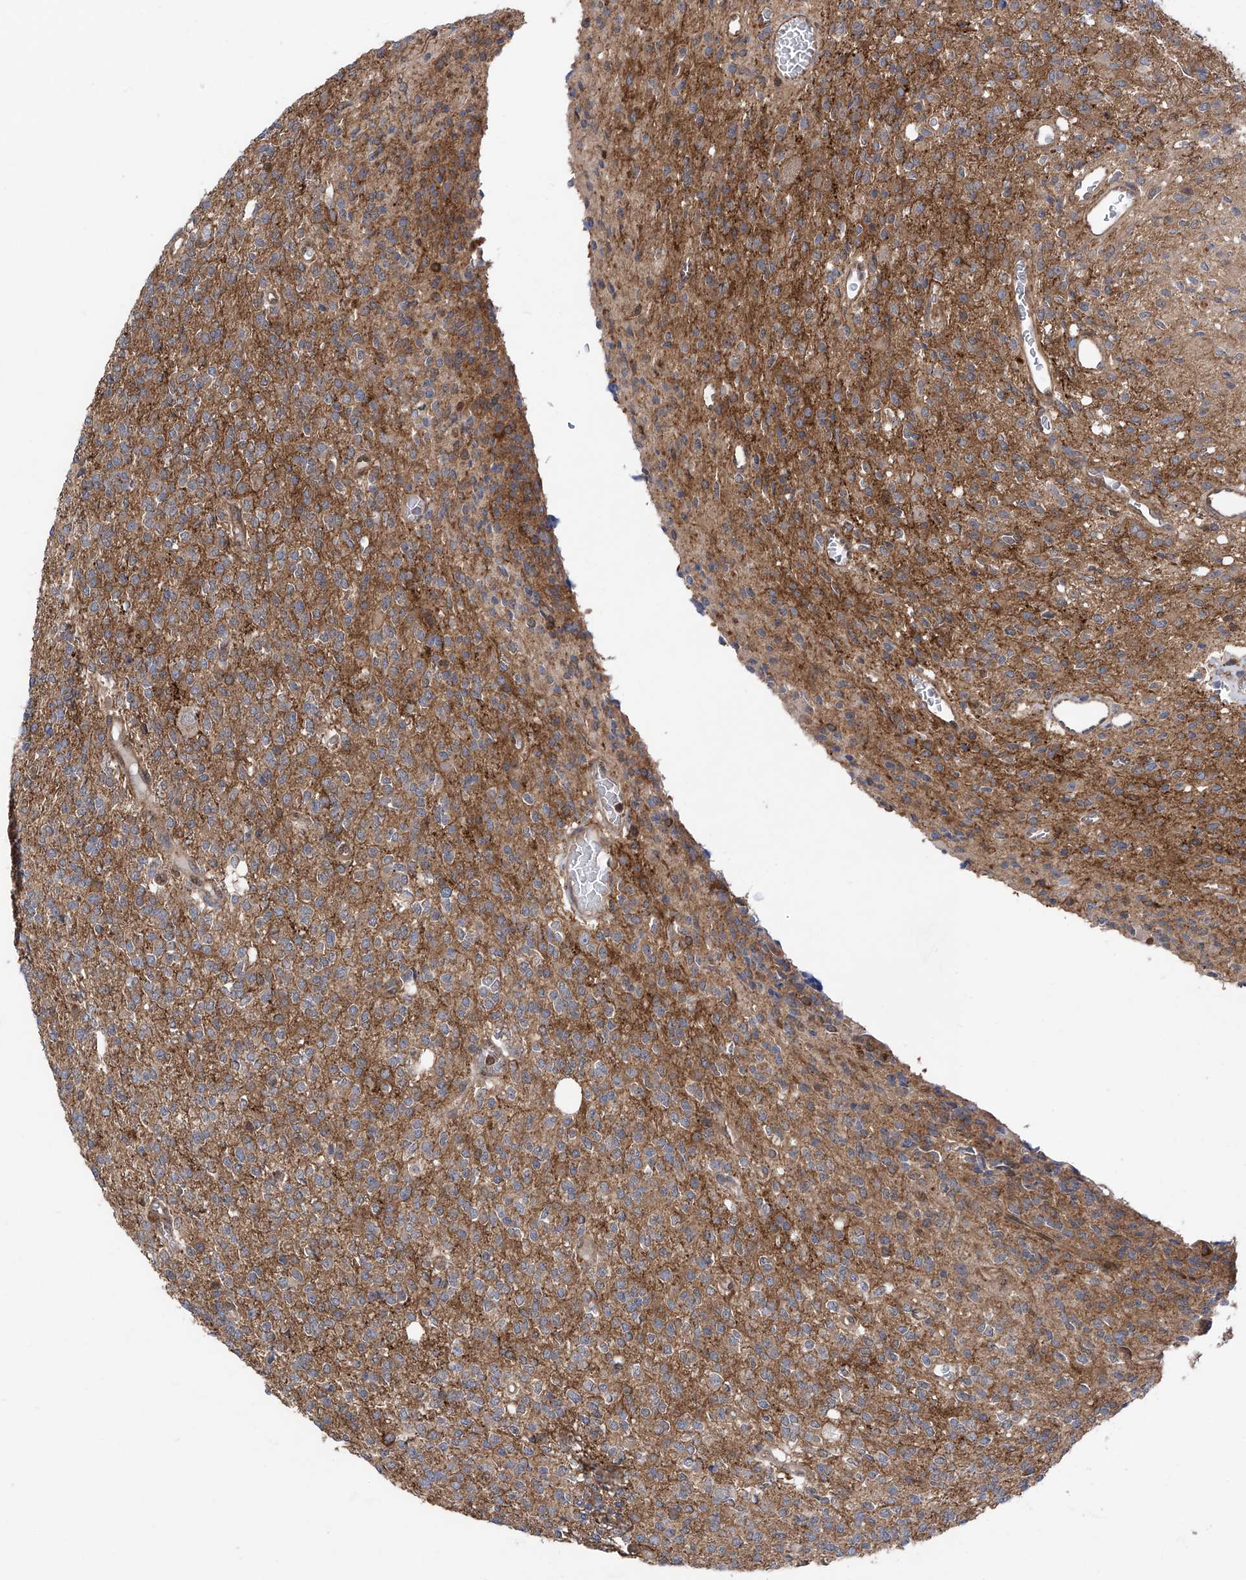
{"staining": {"intensity": "weak", "quantity": ">75%", "location": "cytoplasmic/membranous"}, "tissue": "glioma", "cell_type": "Tumor cells", "image_type": "cancer", "snomed": [{"axis": "morphology", "description": "Glioma, malignant, High grade"}, {"axis": "topography", "description": "Brain"}], "caption": "IHC of glioma demonstrates low levels of weak cytoplasmic/membranous expression in about >75% of tumor cells. (DAB (3,3'-diaminobenzidine) IHC with brightfield microscopy, high magnification).", "gene": "CHPF", "patient": {"sex": "male", "age": 34}}